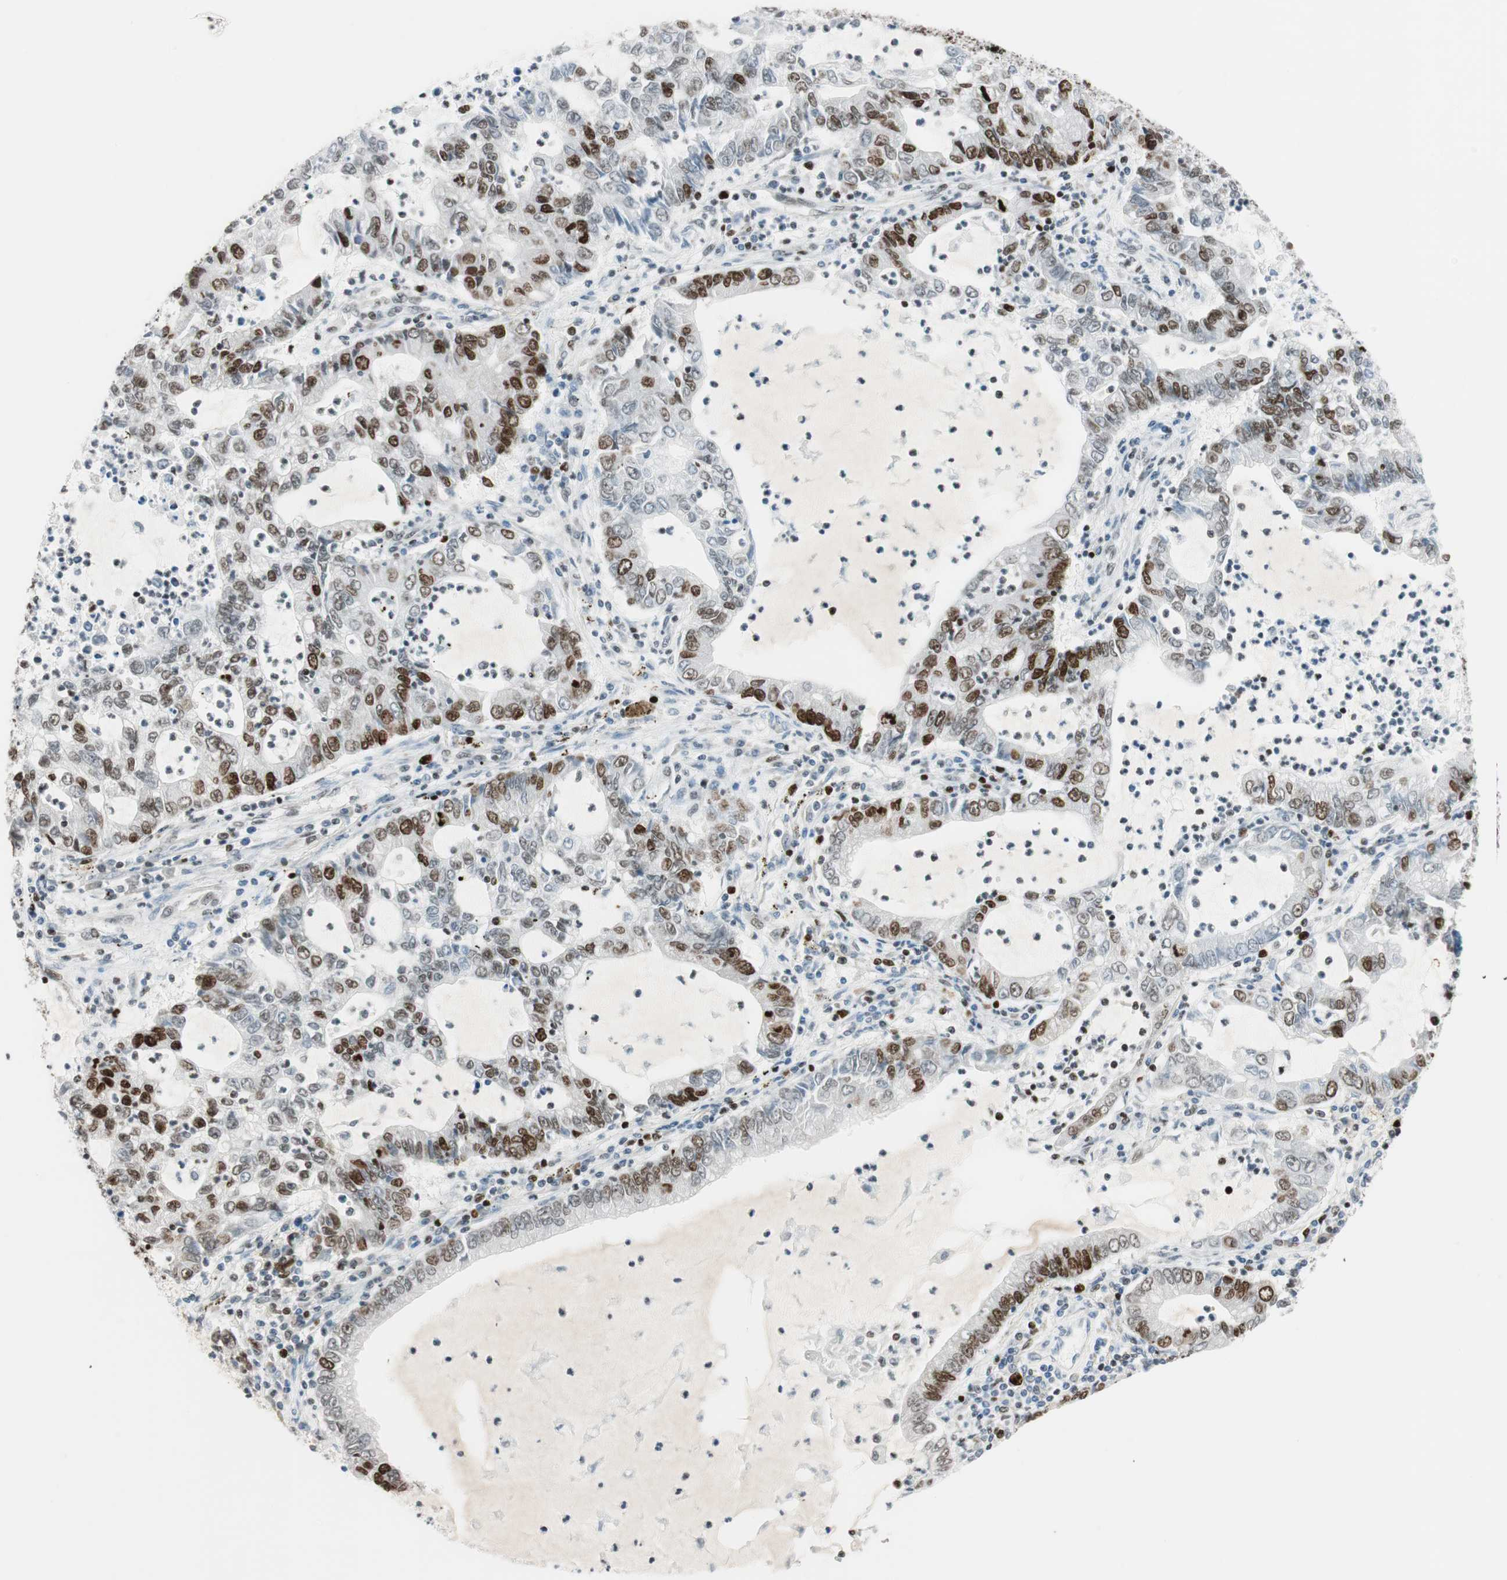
{"staining": {"intensity": "strong", "quantity": "25%-75%", "location": "nuclear"}, "tissue": "lung cancer", "cell_type": "Tumor cells", "image_type": "cancer", "snomed": [{"axis": "morphology", "description": "Adenocarcinoma, NOS"}, {"axis": "topography", "description": "Lung"}], "caption": "Brown immunohistochemical staining in lung cancer (adenocarcinoma) reveals strong nuclear positivity in approximately 25%-75% of tumor cells.", "gene": "EZH2", "patient": {"sex": "female", "age": 51}}